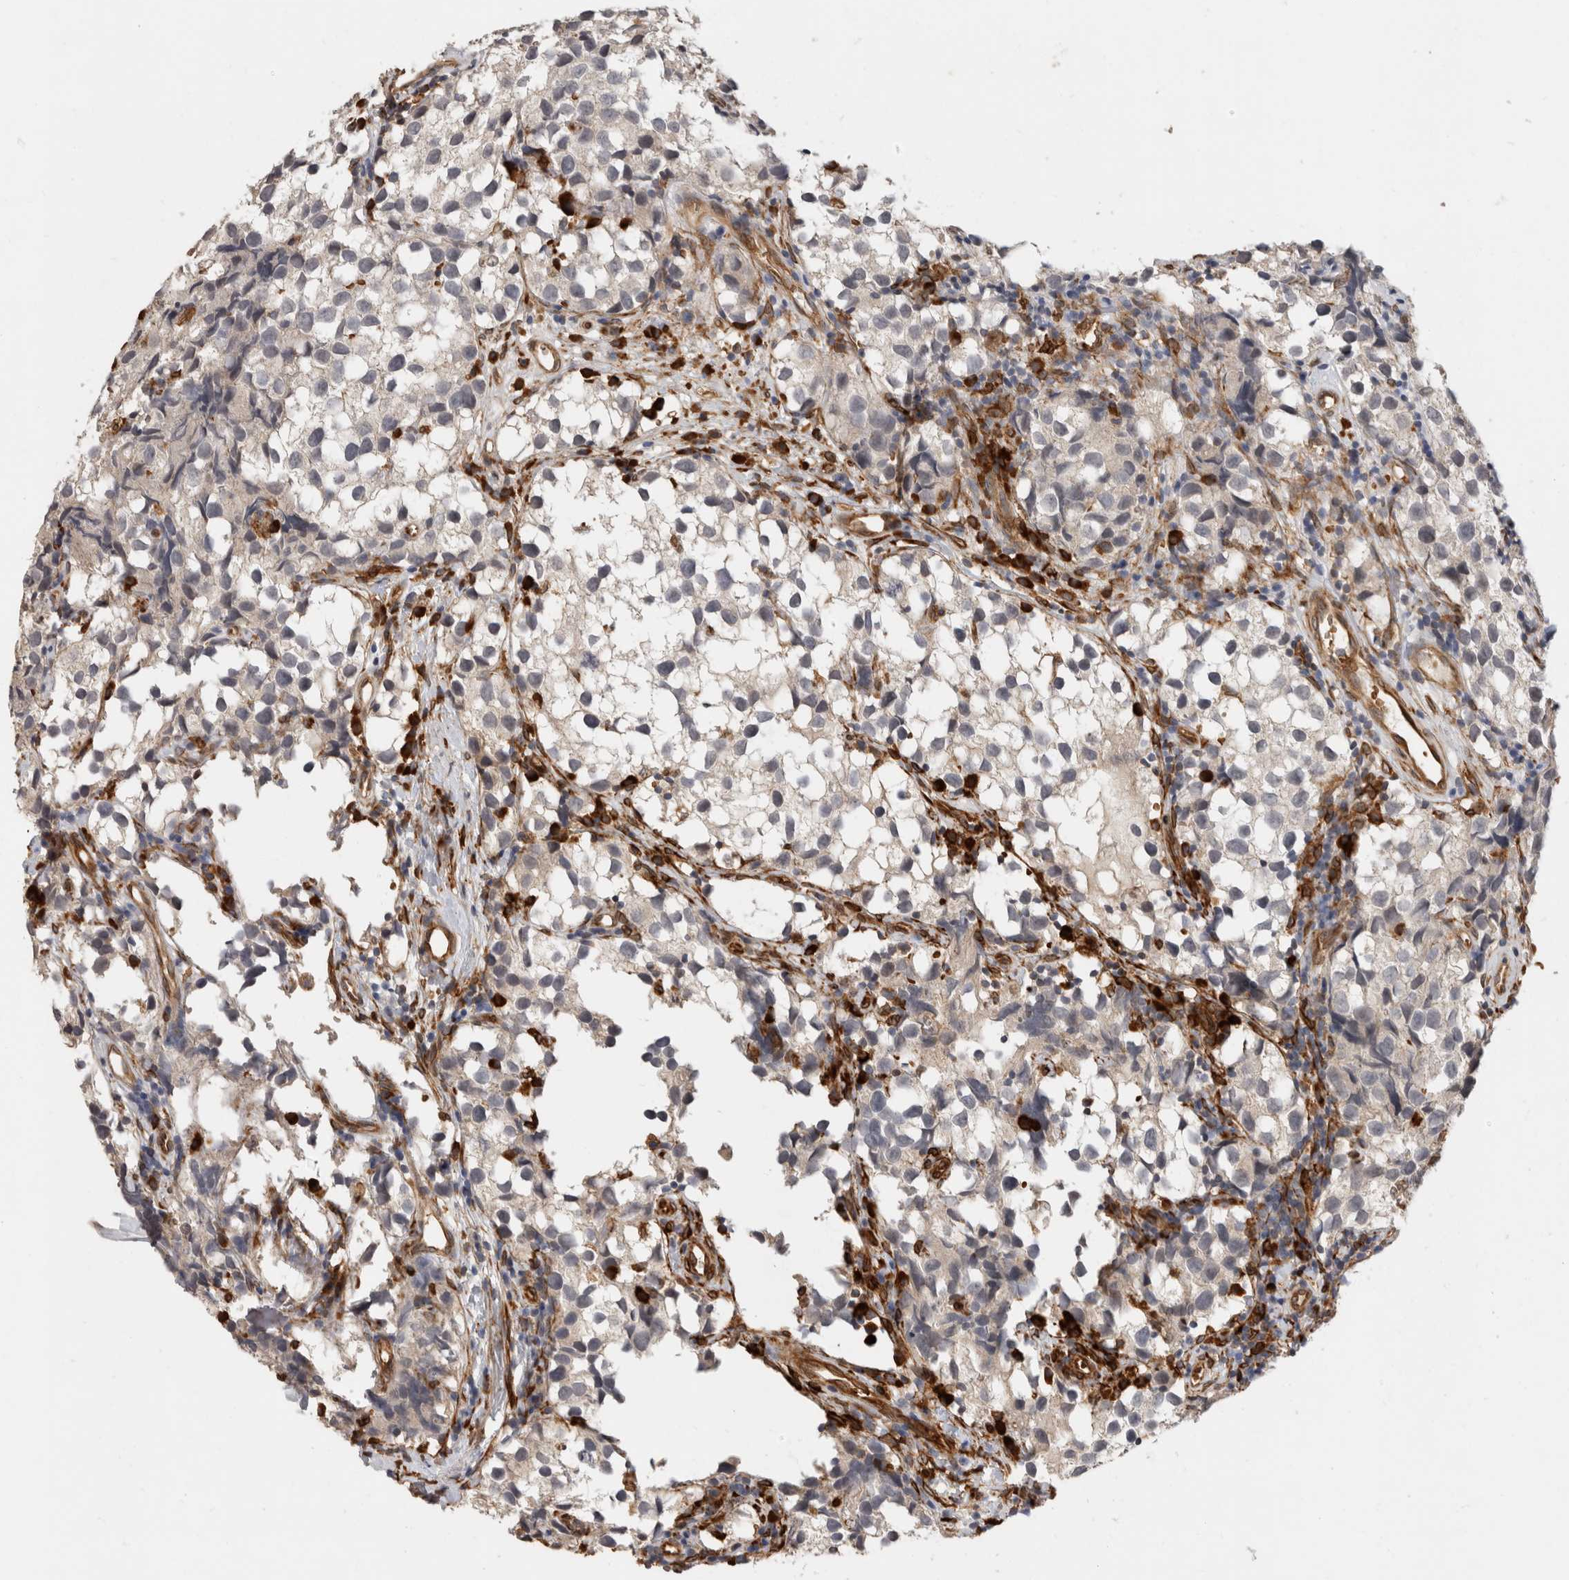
{"staining": {"intensity": "negative", "quantity": "none", "location": "none"}, "tissue": "testis cancer", "cell_type": "Tumor cells", "image_type": "cancer", "snomed": [{"axis": "morphology", "description": "Seminoma, NOS"}, {"axis": "topography", "description": "Testis"}], "caption": "This is an IHC micrograph of human testis seminoma. There is no staining in tumor cells.", "gene": "APOL2", "patient": {"sex": "male", "age": 39}}